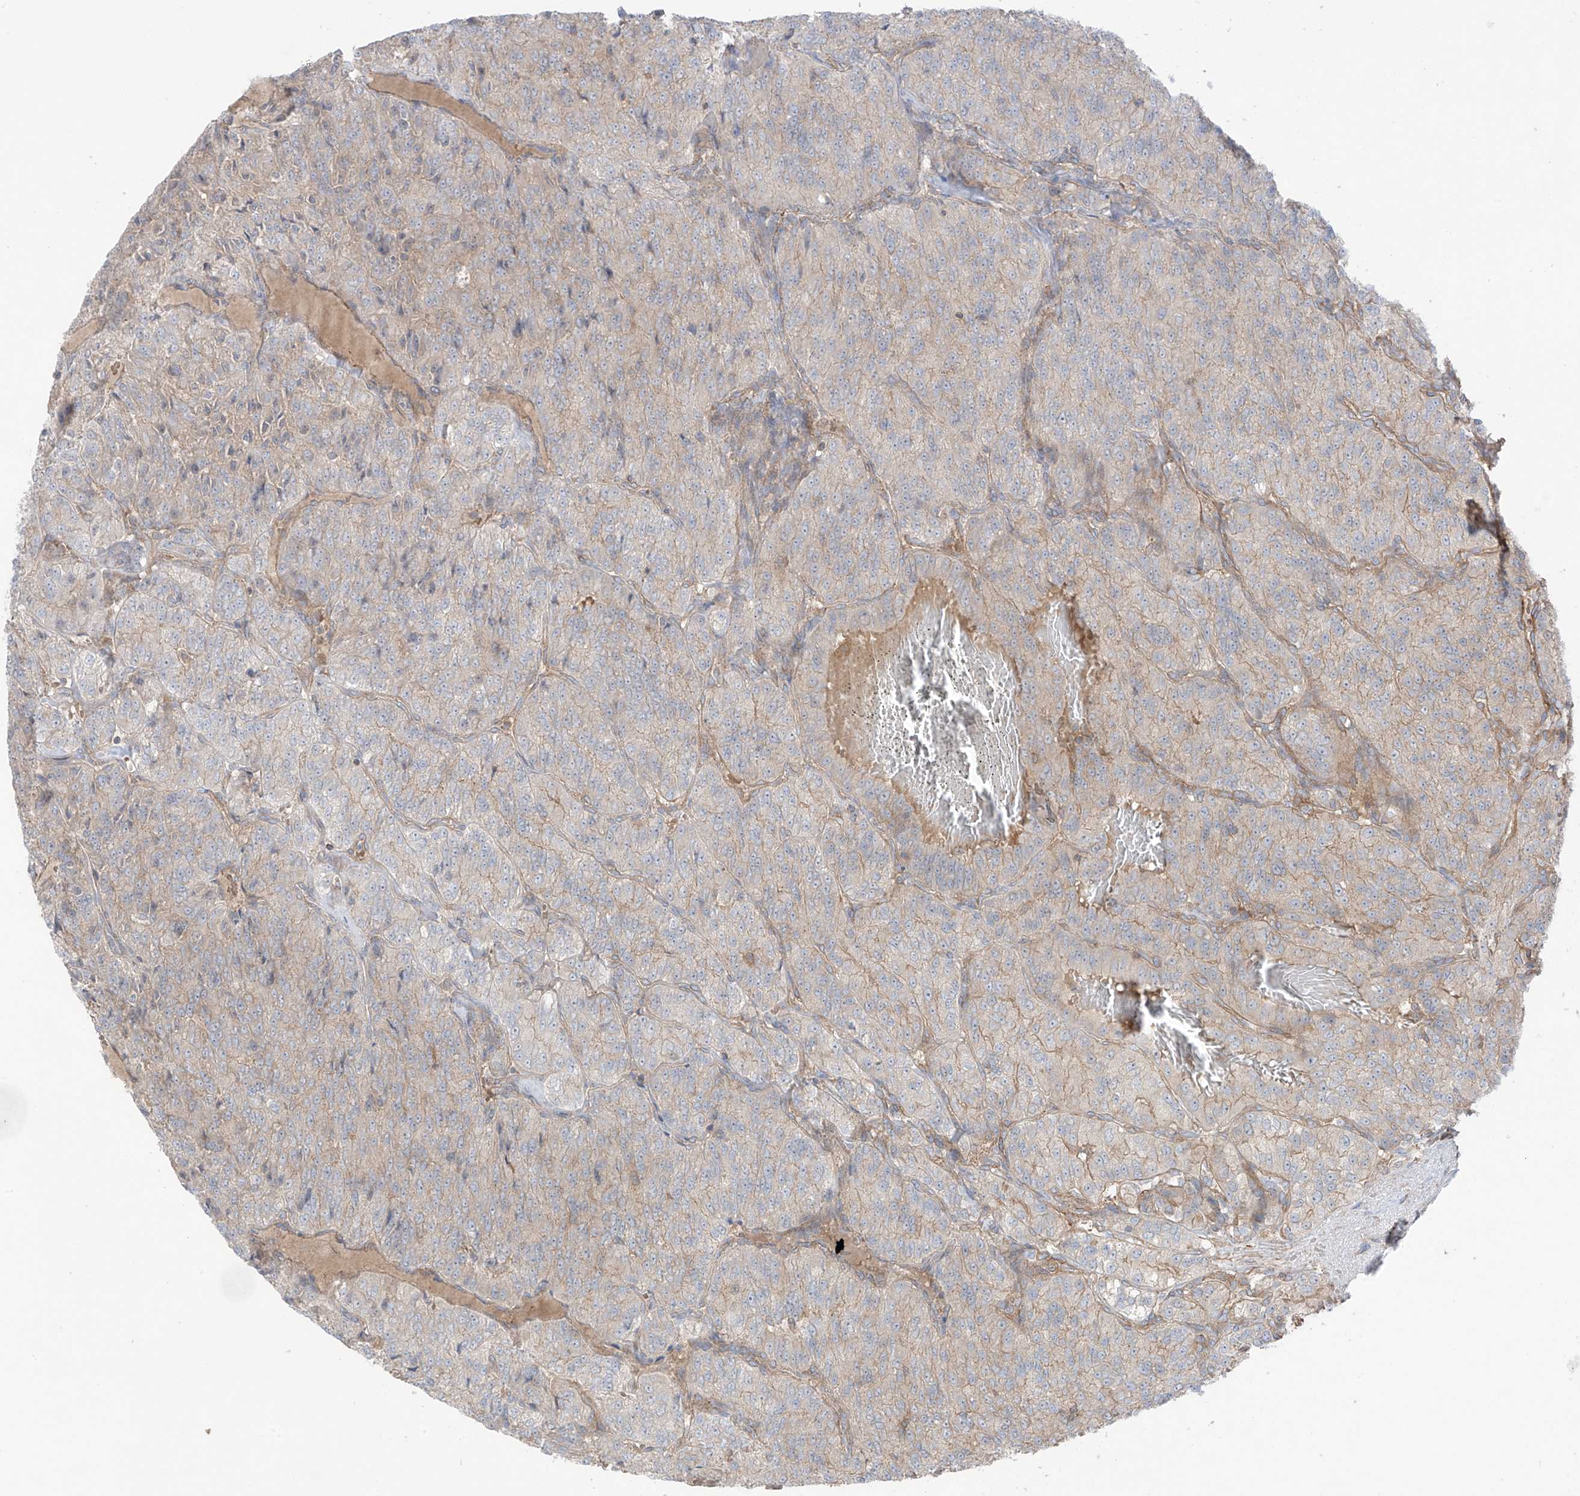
{"staining": {"intensity": "weak", "quantity": "<25%", "location": "cytoplasmic/membranous"}, "tissue": "renal cancer", "cell_type": "Tumor cells", "image_type": "cancer", "snomed": [{"axis": "morphology", "description": "Adenocarcinoma, NOS"}, {"axis": "topography", "description": "Kidney"}], "caption": "Tumor cells show no significant expression in renal cancer.", "gene": "TRMU", "patient": {"sex": "female", "age": 63}}